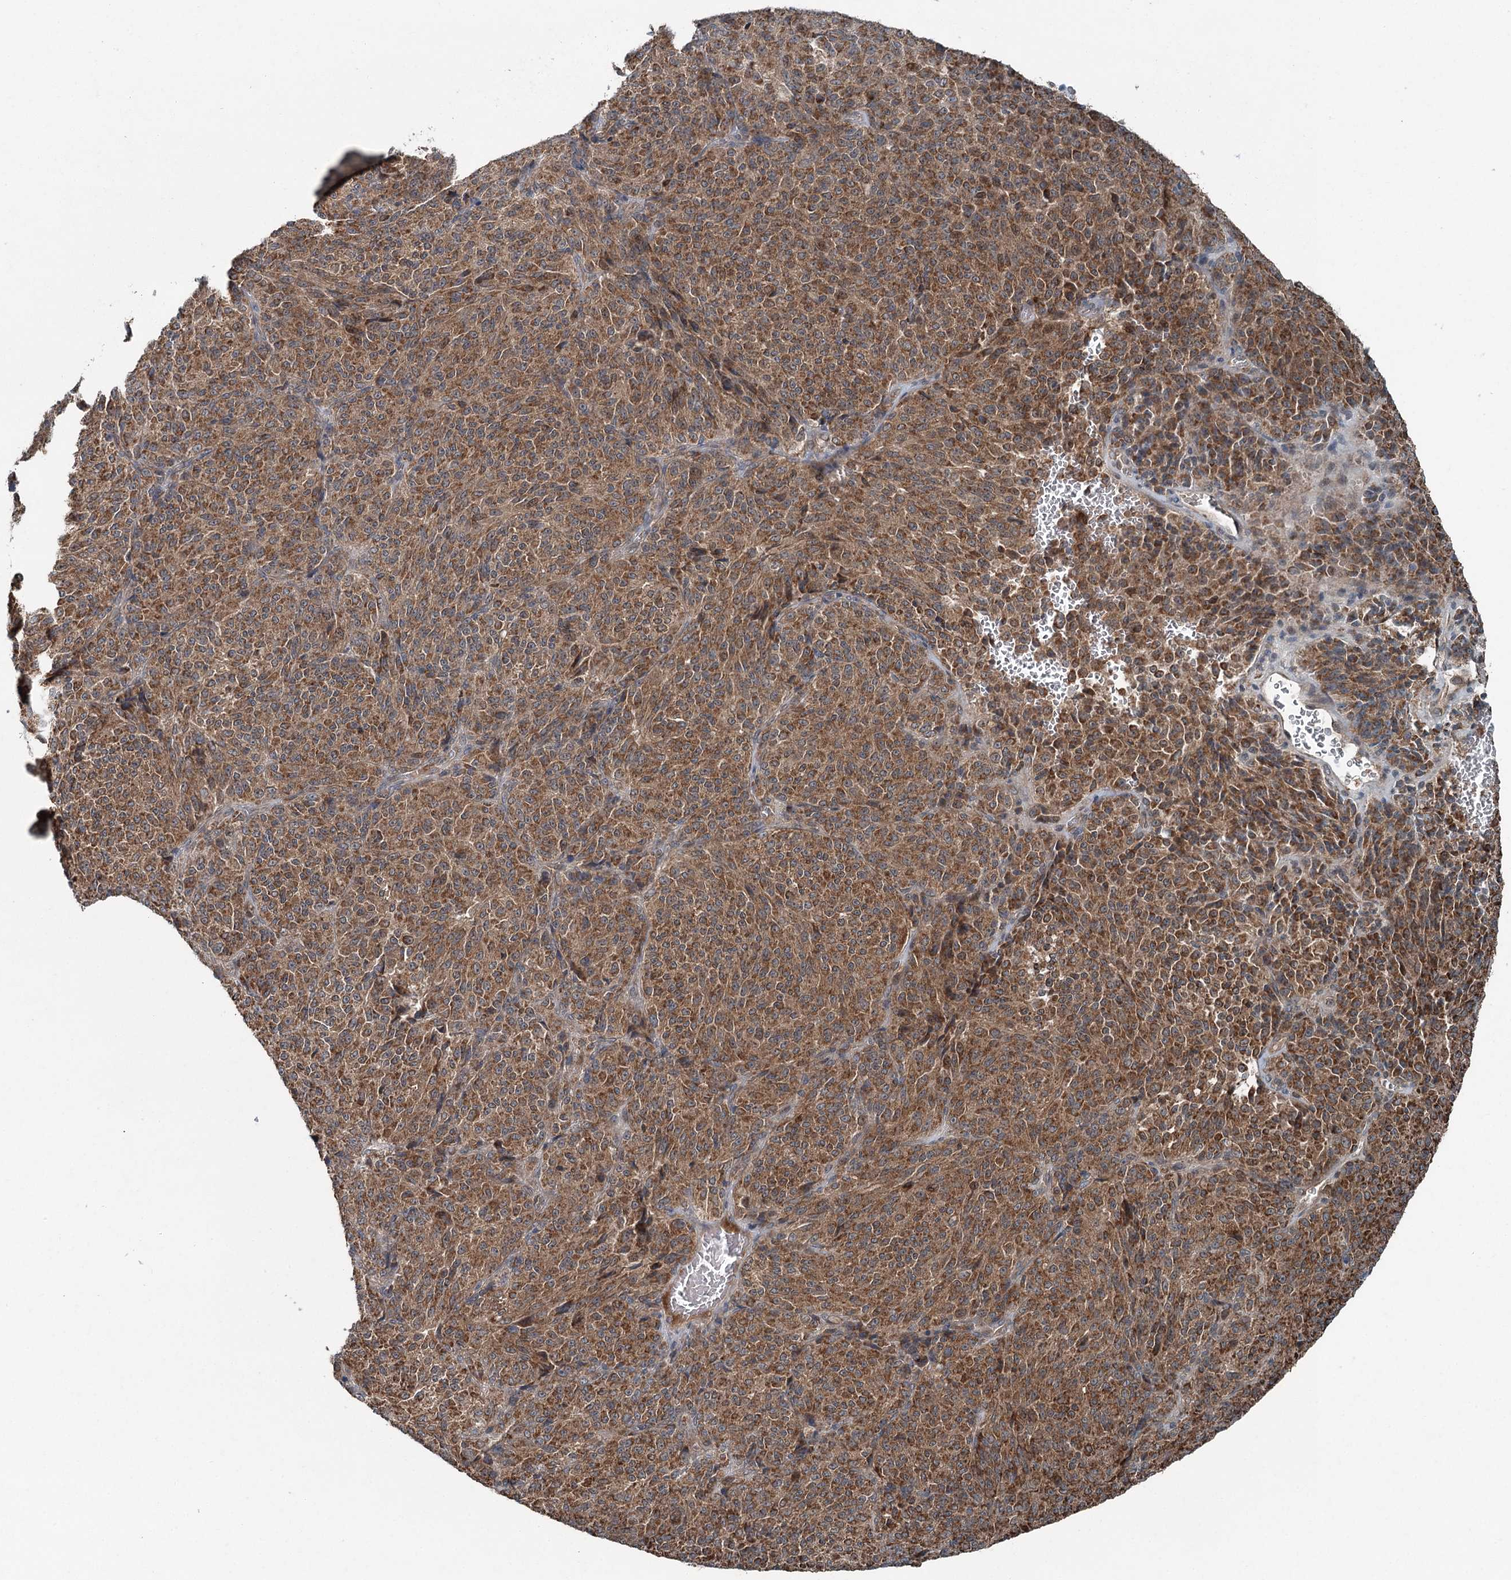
{"staining": {"intensity": "moderate", "quantity": ">75%", "location": "cytoplasmic/membranous"}, "tissue": "melanoma", "cell_type": "Tumor cells", "image_type": "cancer", "snomed": [{"axis": "morphology", "description": "Malignant melanoma, Metastatic site"}, {"axis": "topography", "description": "Brain"}], "caption": "Immunohistochemical staining of melanoma reveals moderate cytoplasmic/membranous protein positivity in approximately >75% of tumor cells.", "gene": "SKIC3", "patient": {"sex": "female", "age": 56}}